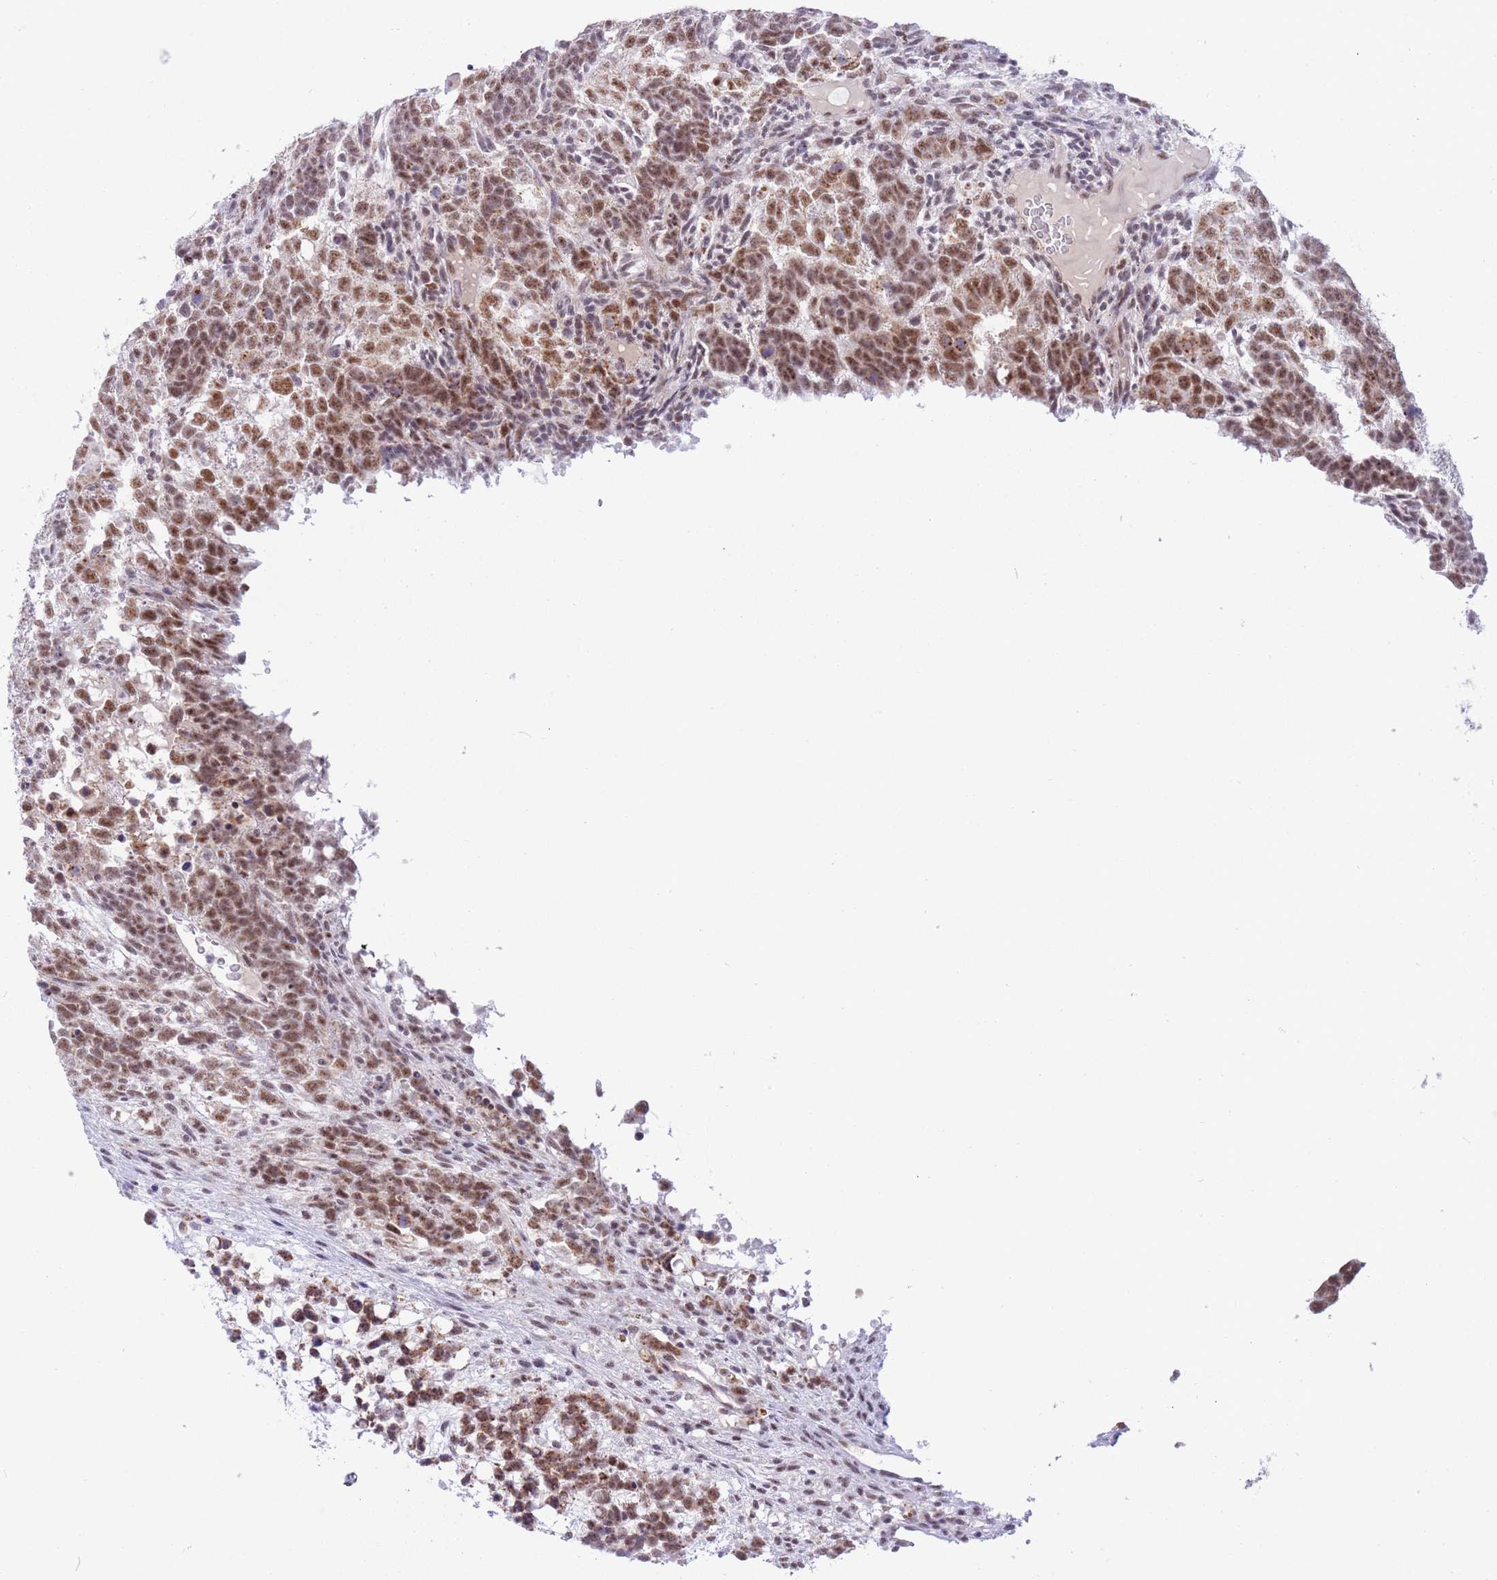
{"staining": {"intensity": "moderate", "quantity": ">75%", "location": "nuclear"}, "tissue": "testis cancer", "cell_type": "Tumor cells", "image_type": "cancer", "snomed": [{"axis": "morphology", "description": "Carcinoma, Embryonal, NOS"}, {"axis": "topography", "description": "Testis"}], "caption": "Human testis embryonal carcinoma stained for a protein (brown) exhibits moderate nuclear positive positivity in about >75% of tumor cells.", "gene": "CYP2B6", "patient": {"sex": "male", "age": 23}}